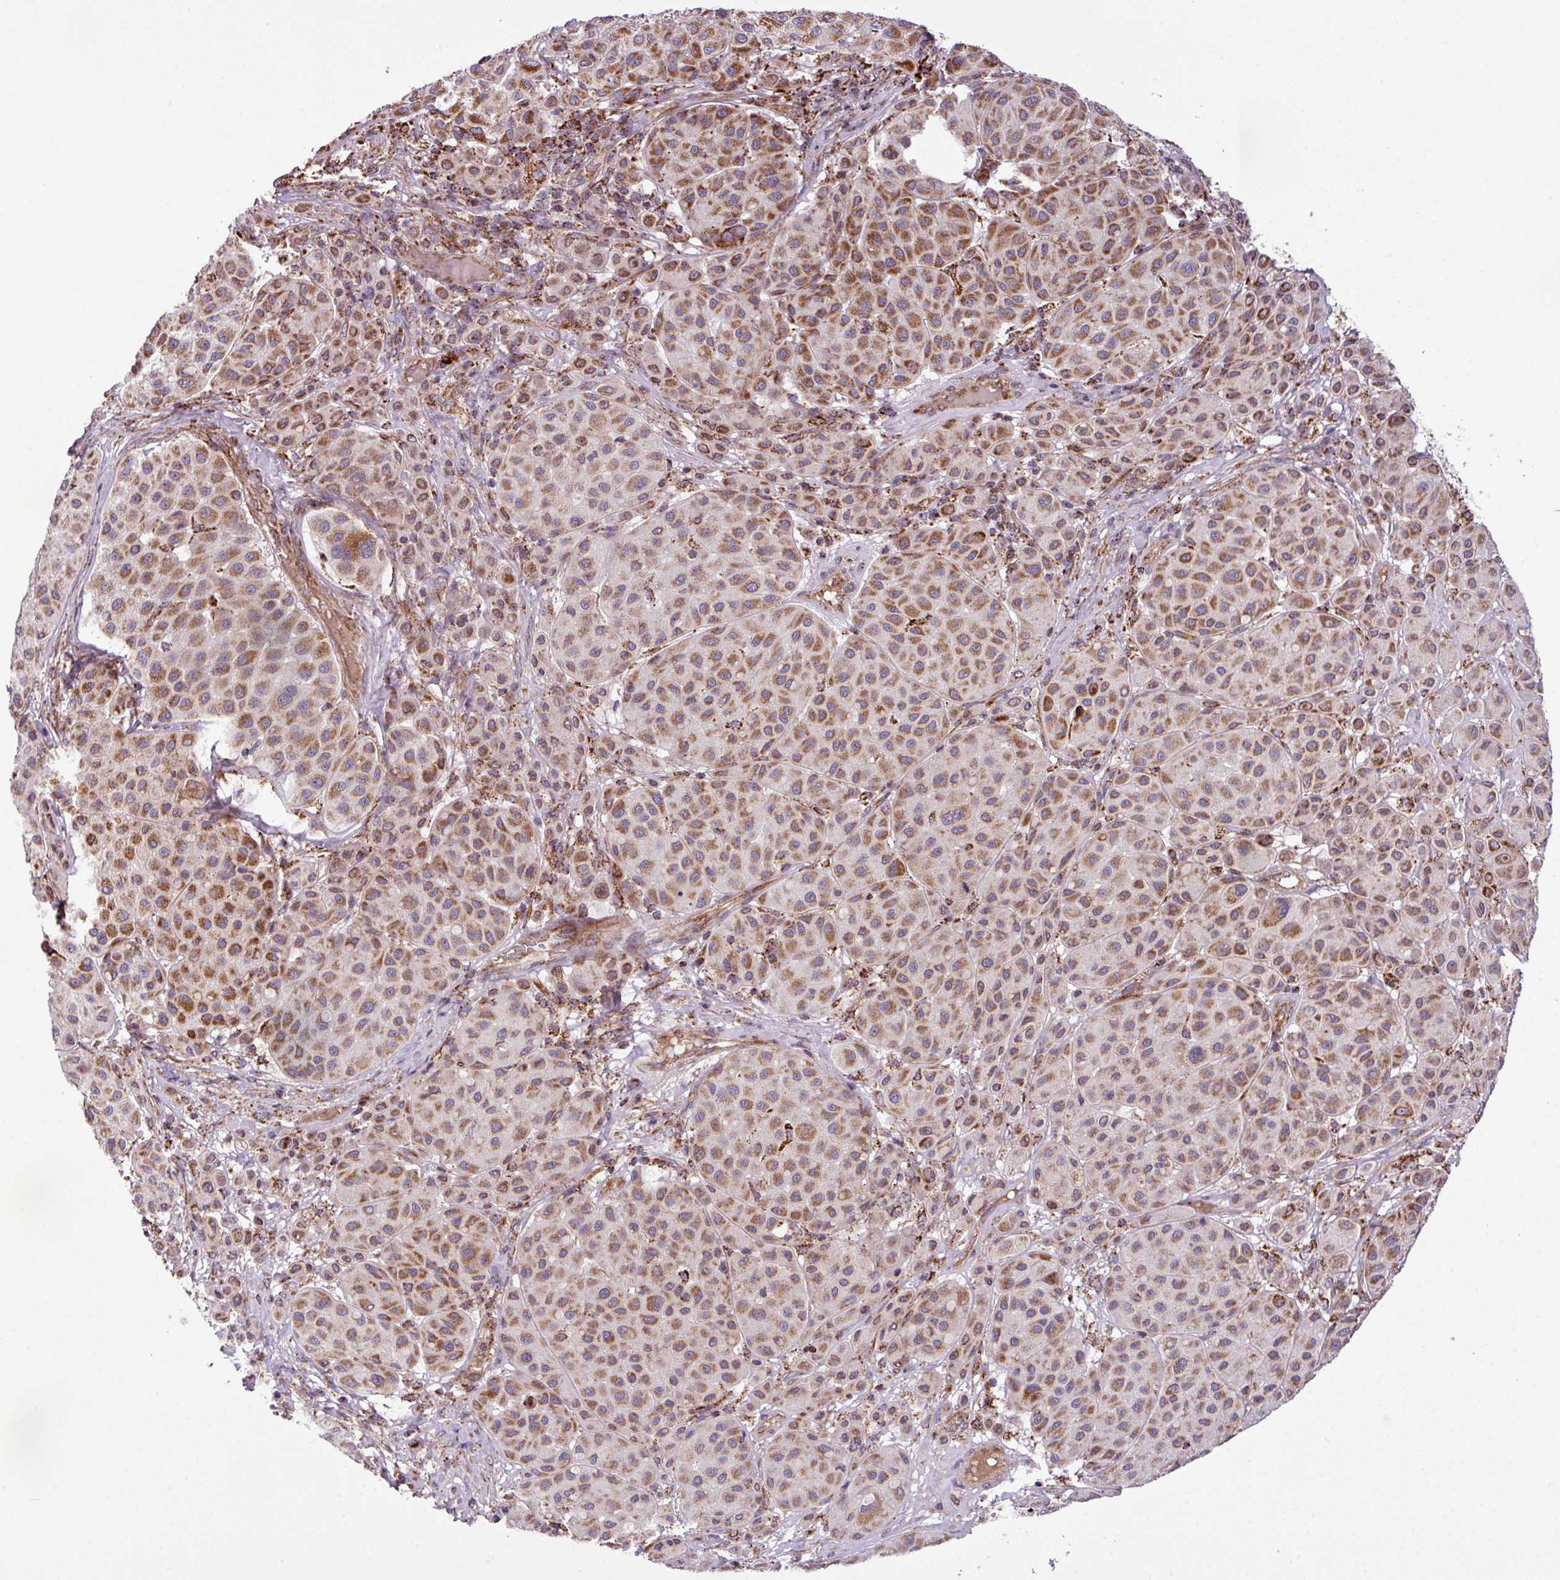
{"staining": {"intensity": "moderate", "quantity": ">75%", "location": "cytoplasmic/membranous"}, "tissue": "melanoma", "cell_type": "Tumor cells", "image_type": "cancer", "snomed": [{"axis": "morphology", "description": "Malignant melanoma, Metastatic site"}, {"axis": "topography", "description": "Smooth muscle"}], "caption": "A brown stain highlights moderate cytoplasmic/membranous expression of a protein in malignant melanoma (metastatic site) tumor cells.", "gene": "ZNF569", "patient": {"sex": "male", "age": 41}}